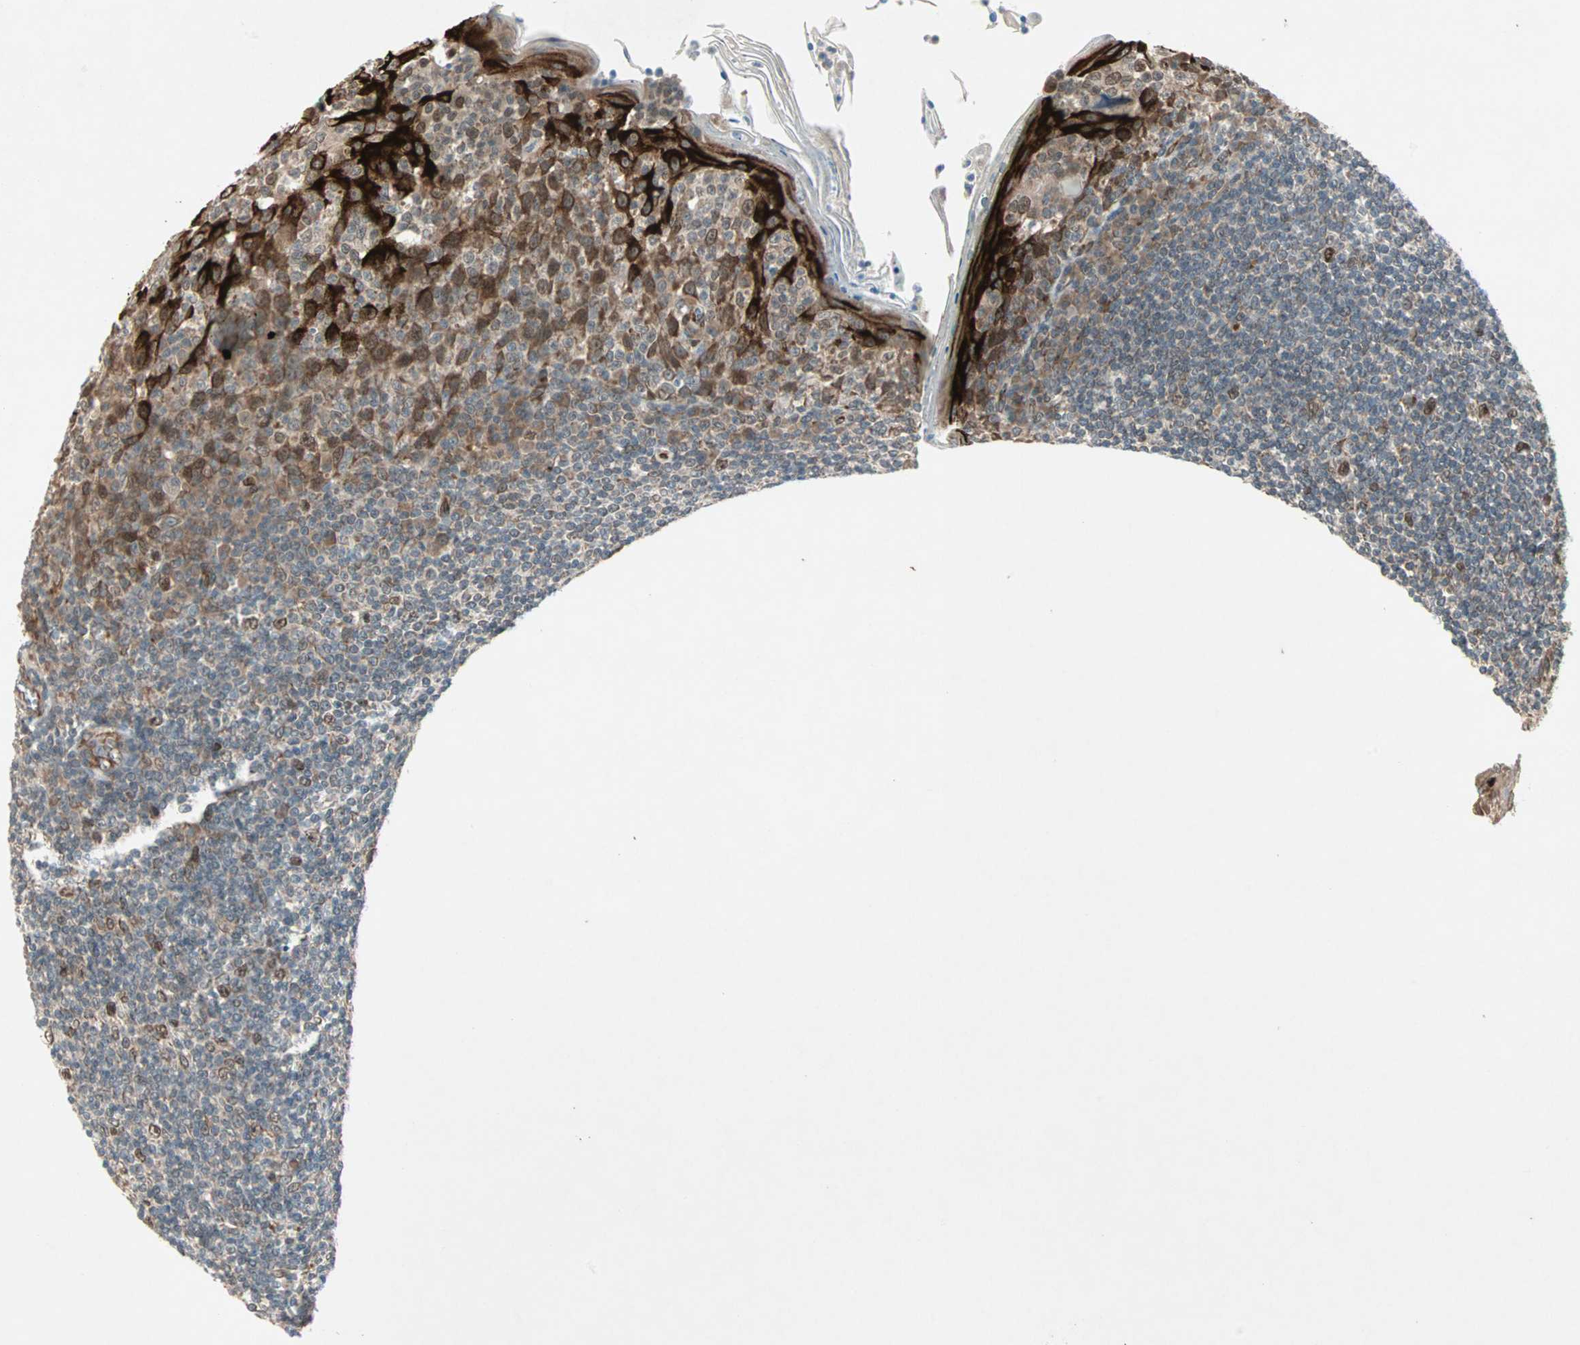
{"staining": {"intensity": "moderate", "quantity": ">75%", "location": "cytoplasmic/membranous,nuclear"}, "tissue": "tonsil", "cell_type": "Germinal center cells", "image_type": "normal", "snomed": [{"axis": "morphology", "description": "Normal tissue, NOS"}, {"axis": "topography", "description": "Tonsil"}], "caption": "Tonsil stained with immunohistochemistry (IHC) exhibits moderate cytoplasmic/membranous,nuclear positivity in approximately >75% of germinal center cells.", "gene": "ZNF37A", "patient": {"sex": "male", "age": 31}}